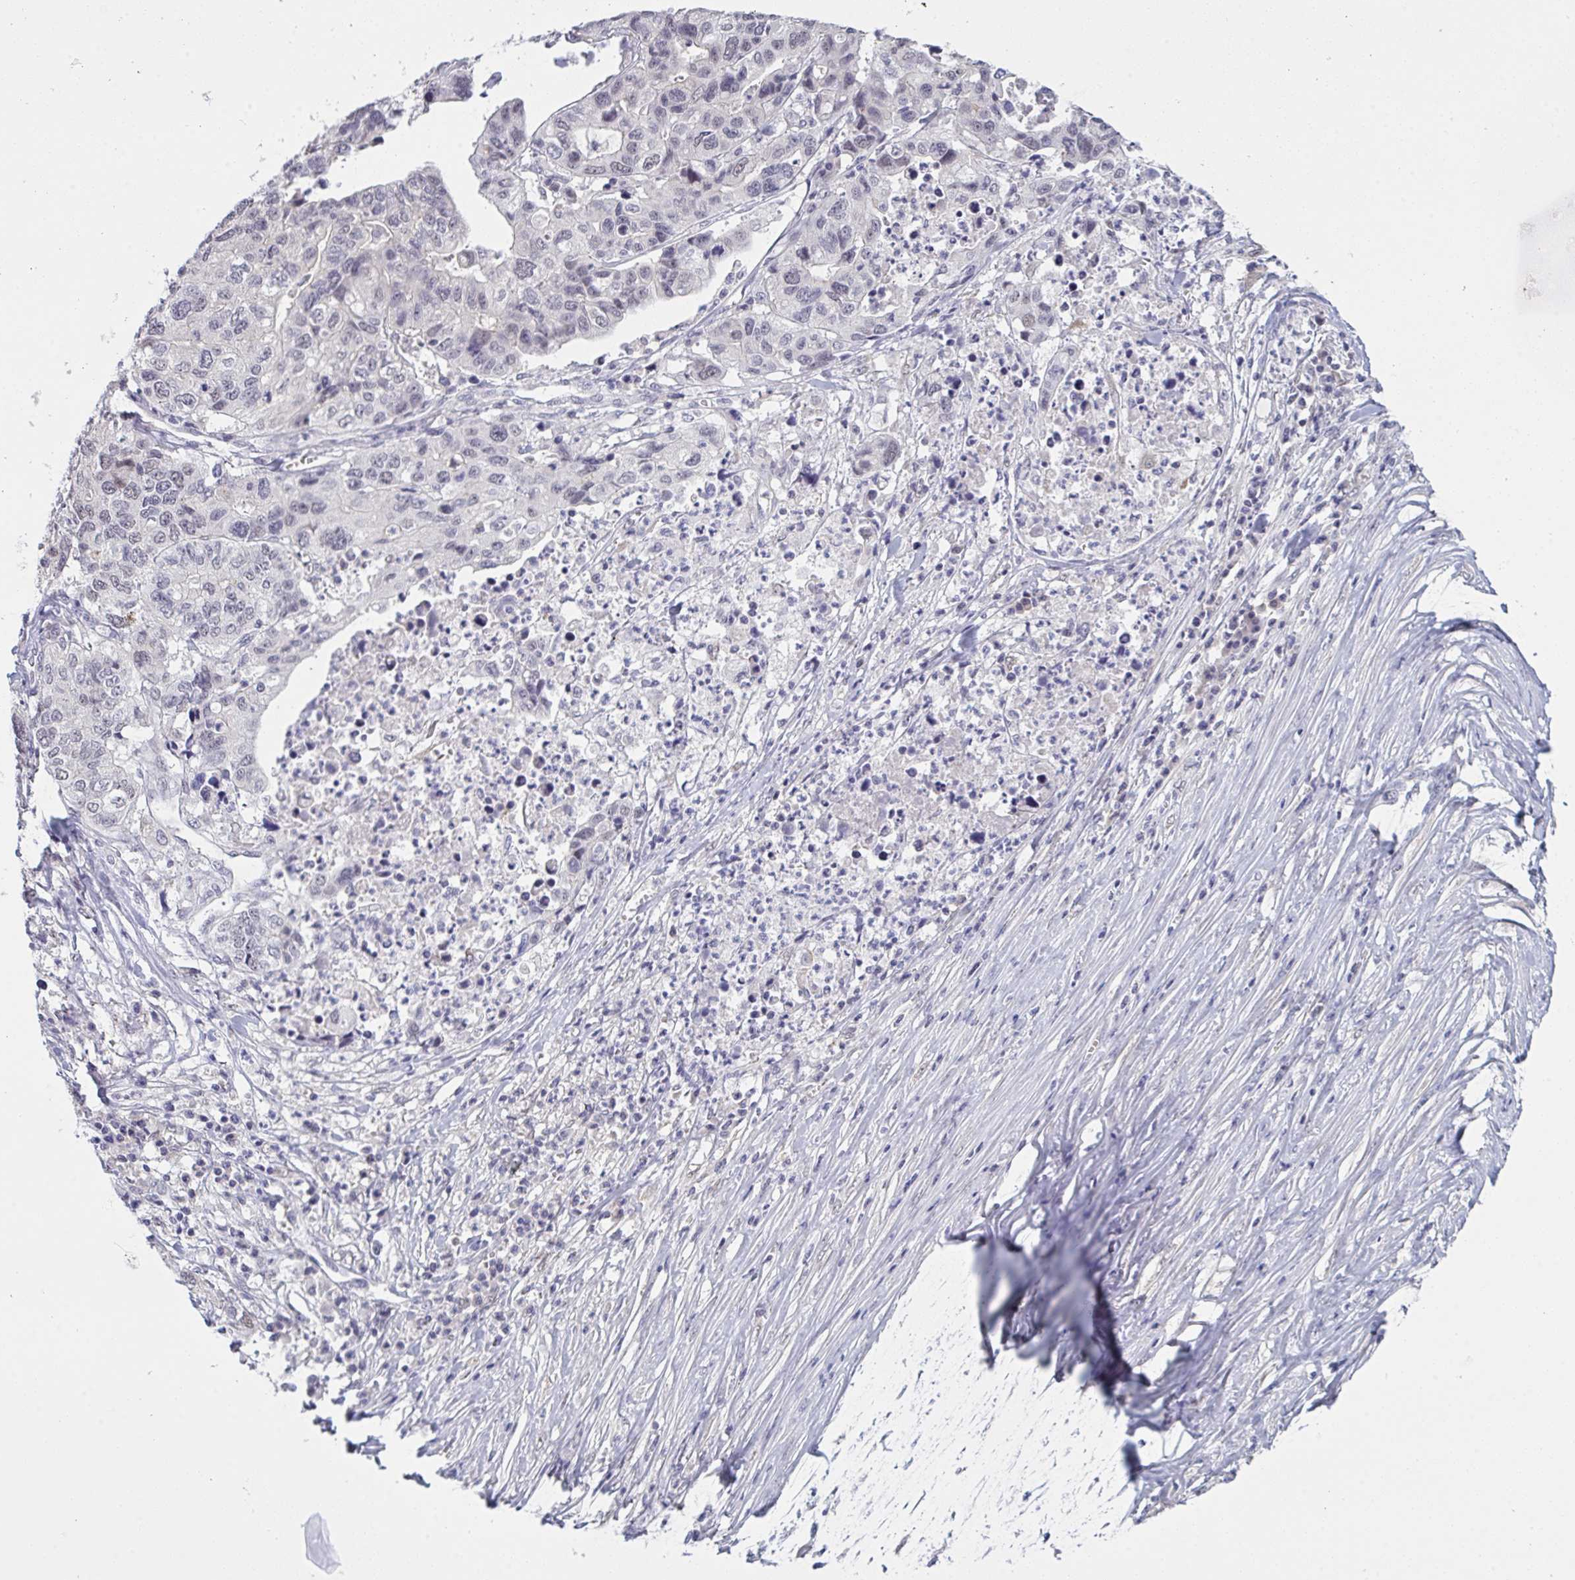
{"staining": {"intensity": "negative", "quantity": "none", "location": "none"}, "tissue": "stomach cancer", "cell_type": "Tumor cells", "image_type": "cancer", "snomed": [{"axis": "morphology", "description": "Adenocarcinoma, NOS"}, {"axis": "topography", "description": "Stomach, upper"}], "caption": "An immunohistochemistry histopathology image of adenocarcinoma (stomach) is shown. There is no staining in tumor cells of adenocarcinoma (stomach).", "gene": "ZNF784", "patient": {"sex": "female", "age": 67}}